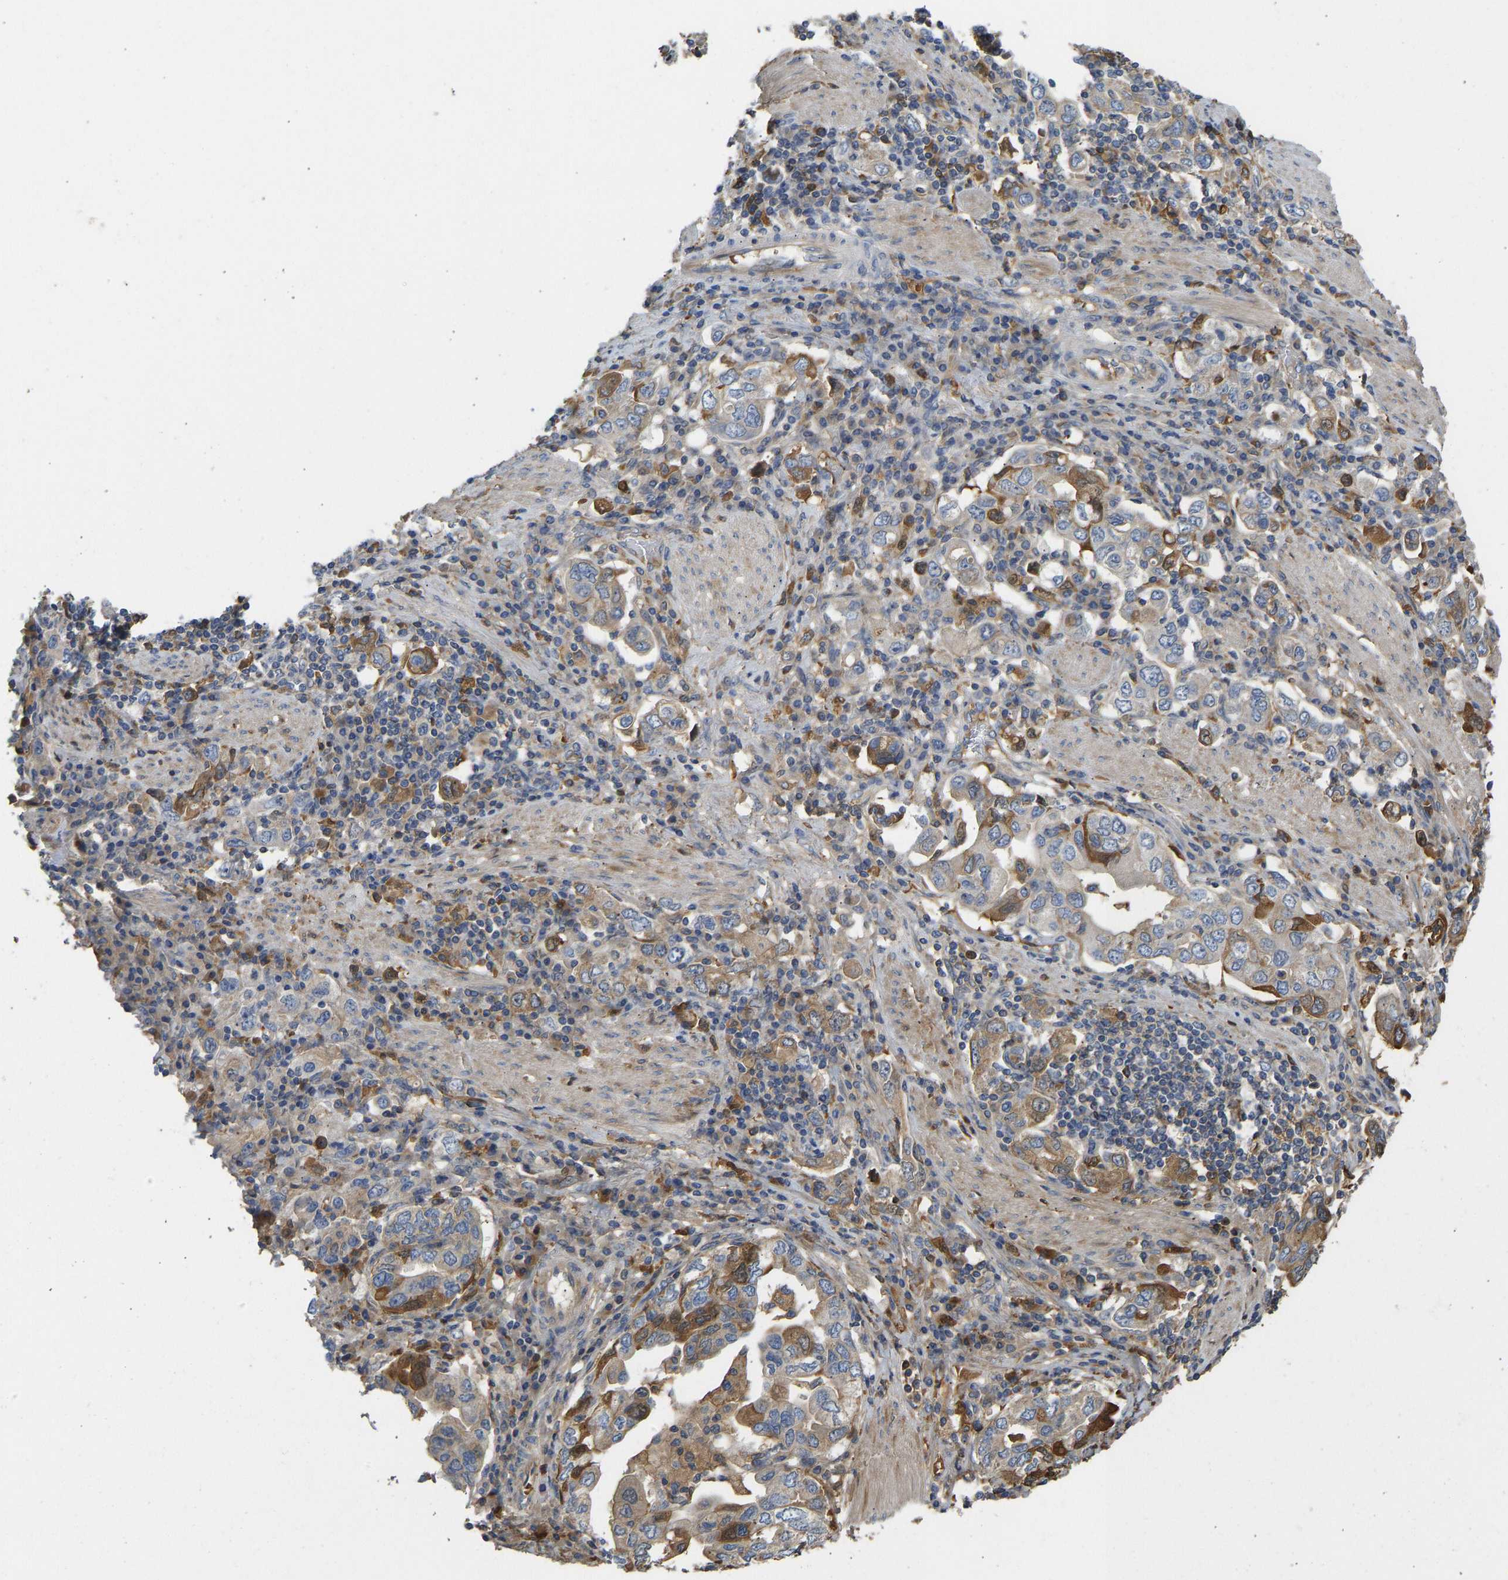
{"staining": {"intensity": "moderate", "quantity": "25%-75%", "location": "cytoplasmic/membranous"}, "tissue": "stomach cancer", "cell_type": "Tumor cells", "image_type": "cancer", "snomed": [{"axis": "morphology", "description": "Adenocarcinoma, NOS"}, {"axis": "topography", "description": "Stomach, upper"}], "caption": "Protein analysis of stomach cancer tissue demonstrates moderate cytoplasmic/membranous staining in about 25%-75% of tumor cells.", "gene": "VCPKMT", "patient": {"sex": "male", "age": 62}}